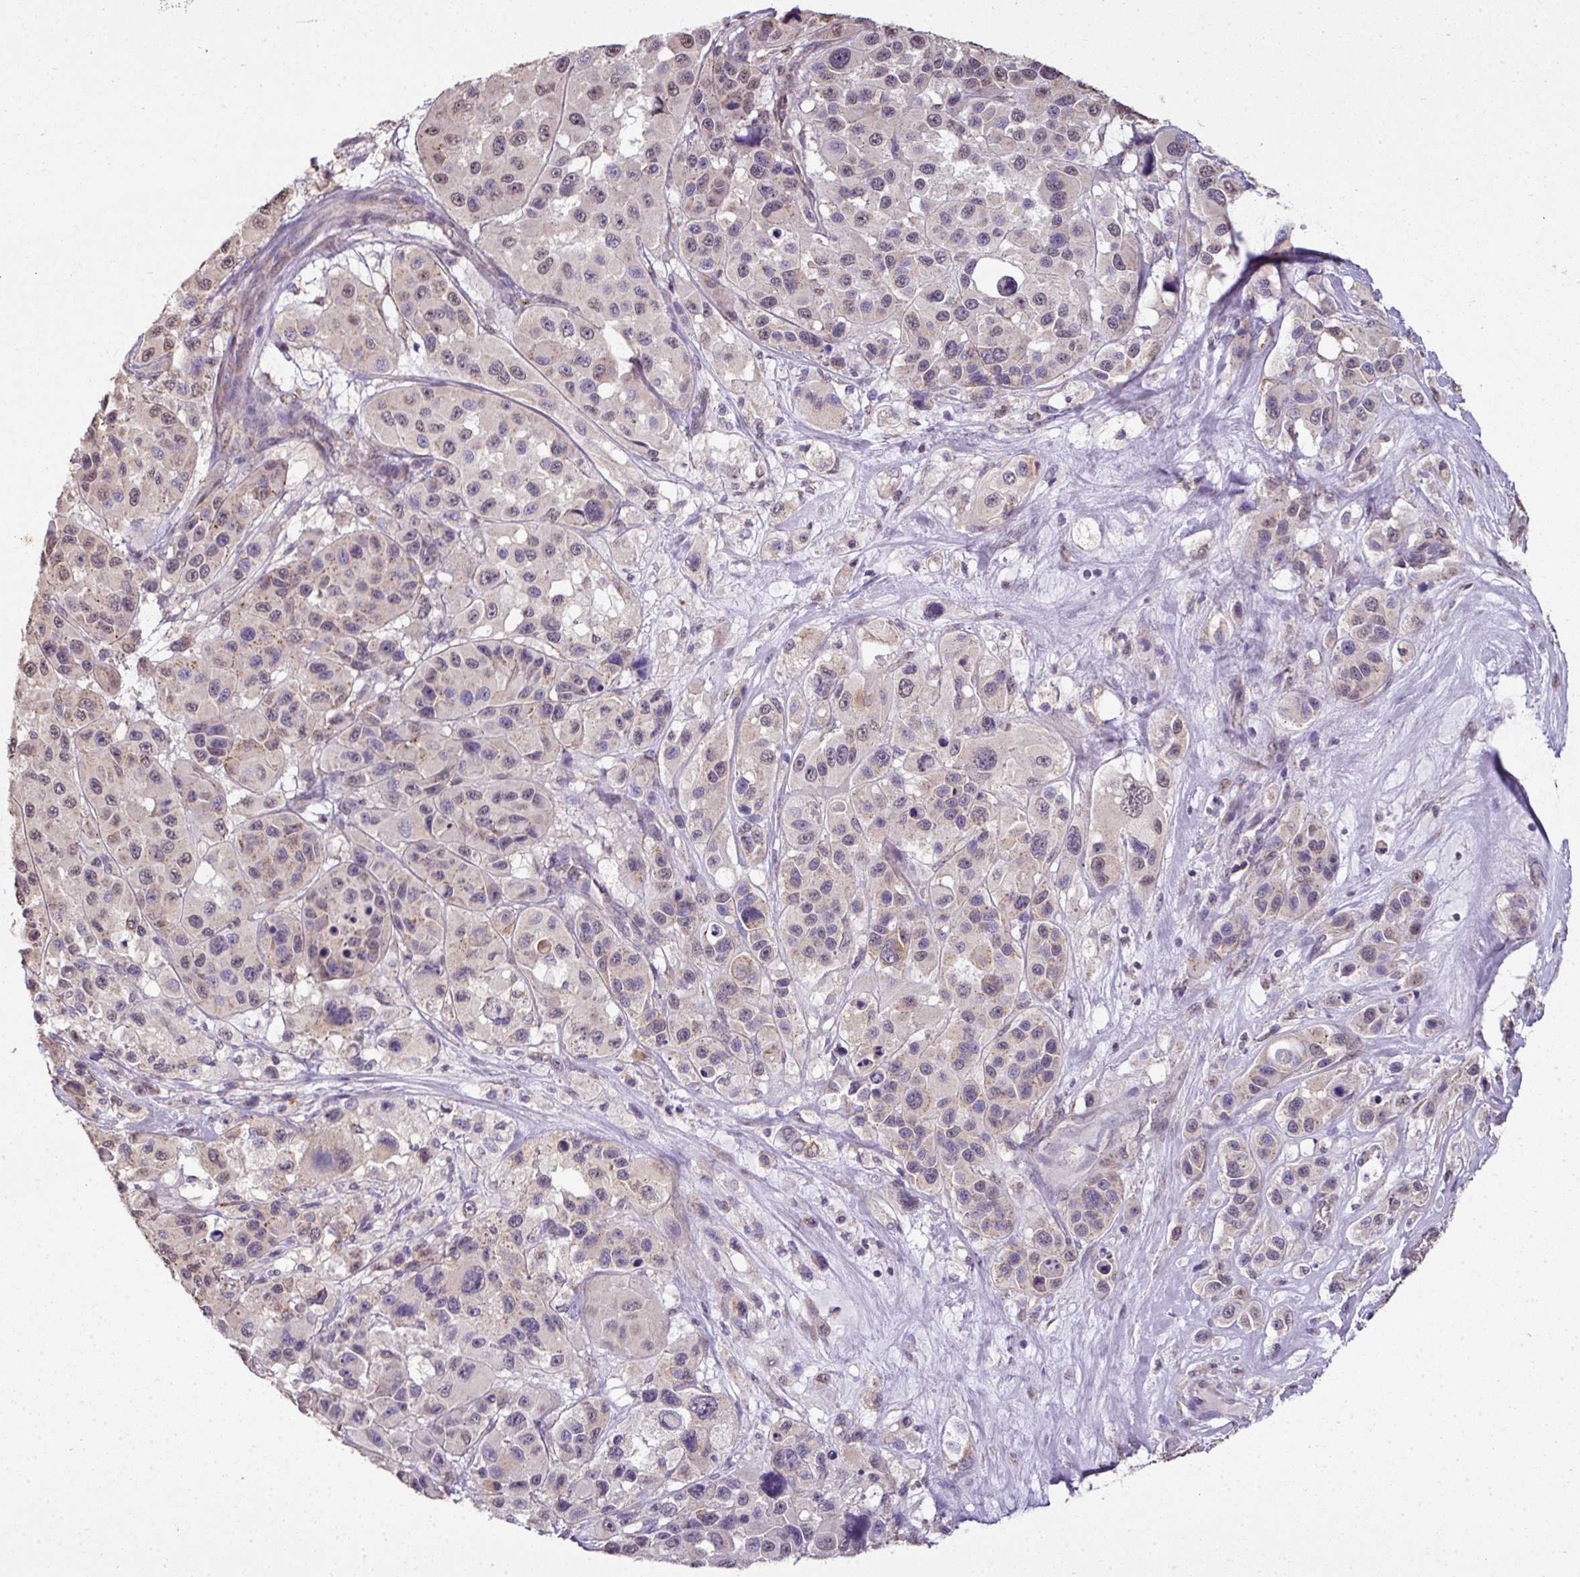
{"staining": {"intensity": "negative", "quantity": "none", "location": "none"}, "tissue": "melanoma", "cell_type": "Tumor cells", "image_type": "cancer", "snomed": [{"axis": "morphology", "description": "Malignant melanoma, Metastatic site"}, {"axis": "topography", "description": "Lymph node"}], "caption": "Immunohistochemistry micrograph of neoplastic tissue: melanoma stained with DAB (3,3'-diaminobenzidine) shows no significant protein staining in tumor cells. (Stains: DAB IHC with hematoxylin counter stain, Microscopy: brightfield microscopy at high magnification).", "gene": "JPH2", "patient": {"sex": "female", "age": 65}}